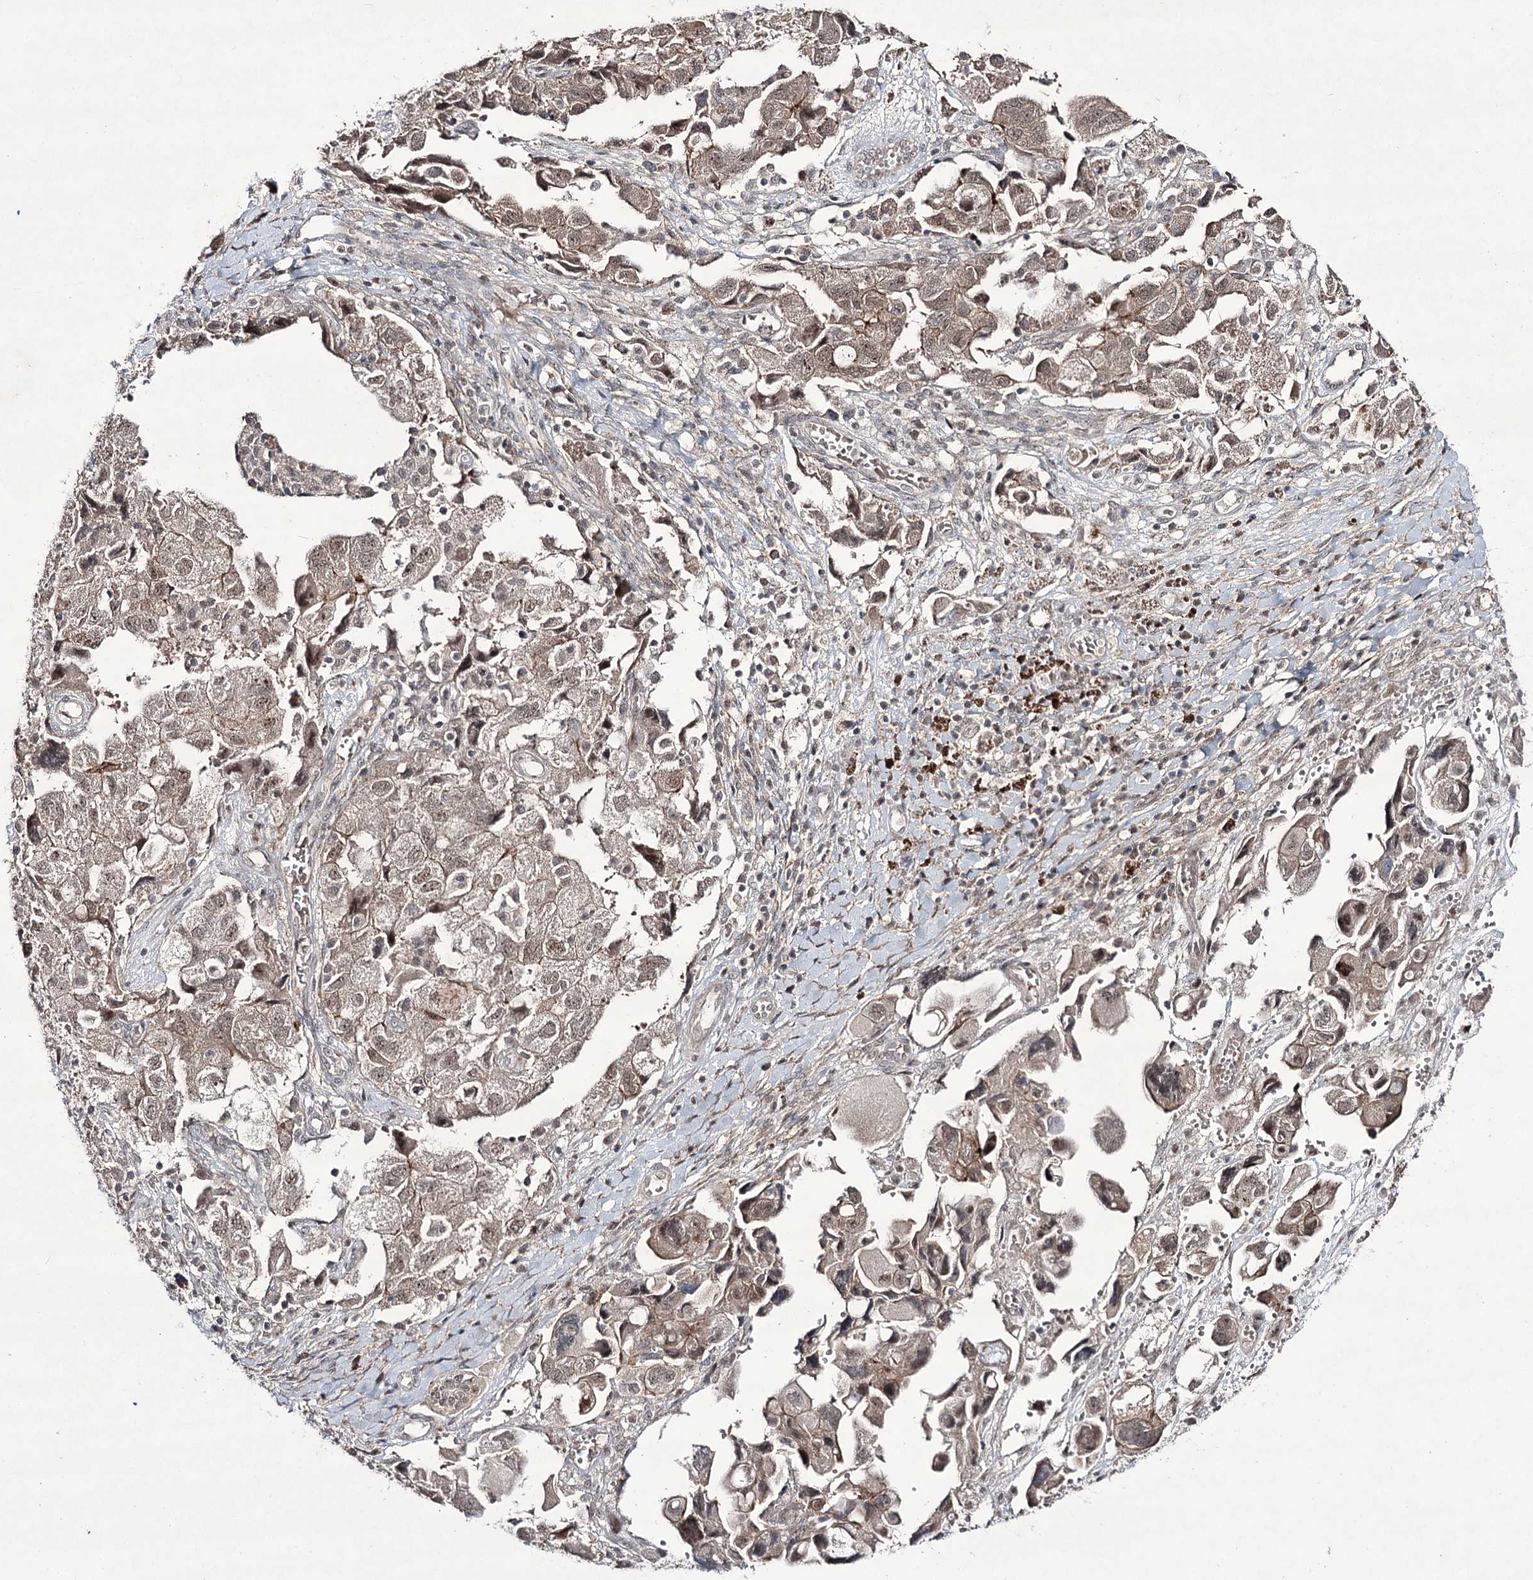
{"staining": {"intensity": "moderate", "quantity": ">75%", "location": "cytoplasmic/membranous,nuclear"}, "tissue": "ovarian cancer", "cell_type": "Tumor cells", "image_type": "cancer", "snomed": [{"axis": "morphology", "description": "Carcinoma, NOS"}, {"axis": "morphology", "description": "Cystadenocarcinoma, serous, NOS"}, {"axis": "topography", "description": "Ovary"}], "caption": "Ovarian cancer was stained to show a protein in brown. There is medium levels of moderate cytoplasmic/membranous and nuclear expression in approximately >75% of tumor cells.", "gene": "HOXC11", "patient": {"sex": "female", "age": 69}}